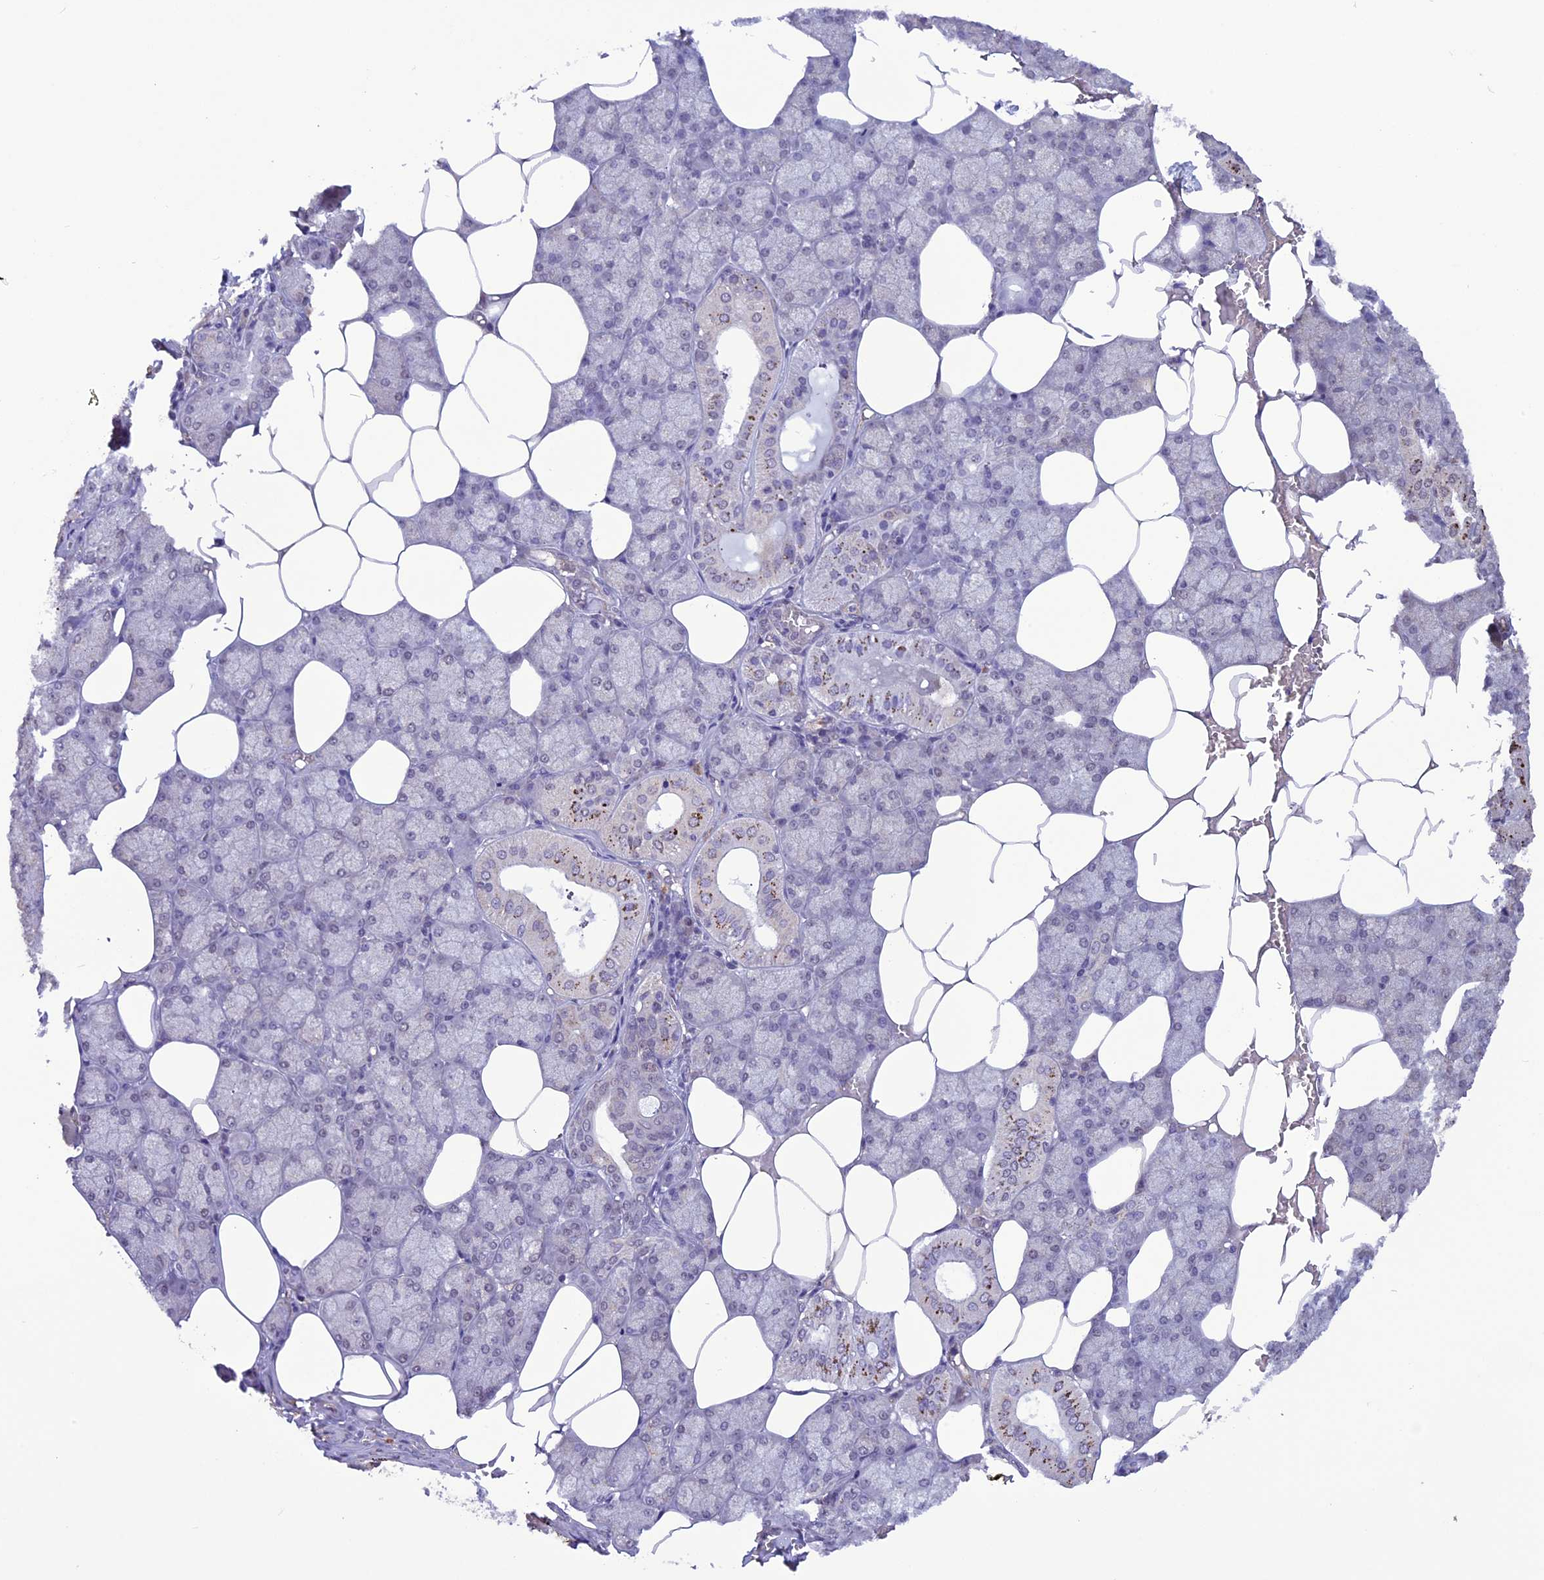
{"staining": {"intensity": "strong", "quantity": "<25%", "location": "cytoplasmic/membranous"}, "tissue": "salivary gland", "cell_type": "Glandular cells", "image_type": "normal", "snomed": [{"axis": "morphology", "description": "Normal tissue, NOS"}, {"axis": "topography", "description": "Salivary gland"}], "caption": "A histopathology image of salivary gland stained for a protein reveals strong cytoplasmic/membranous brown staining in glandular cells. The staining was performed using DAB (3,3'-diaminobenzidine), with brown indicating positive protein expression. Nuclei are stained blue with hematoxylin.", "gene": "C3orf70", "patient": {"sex": "male", "age": 62}}